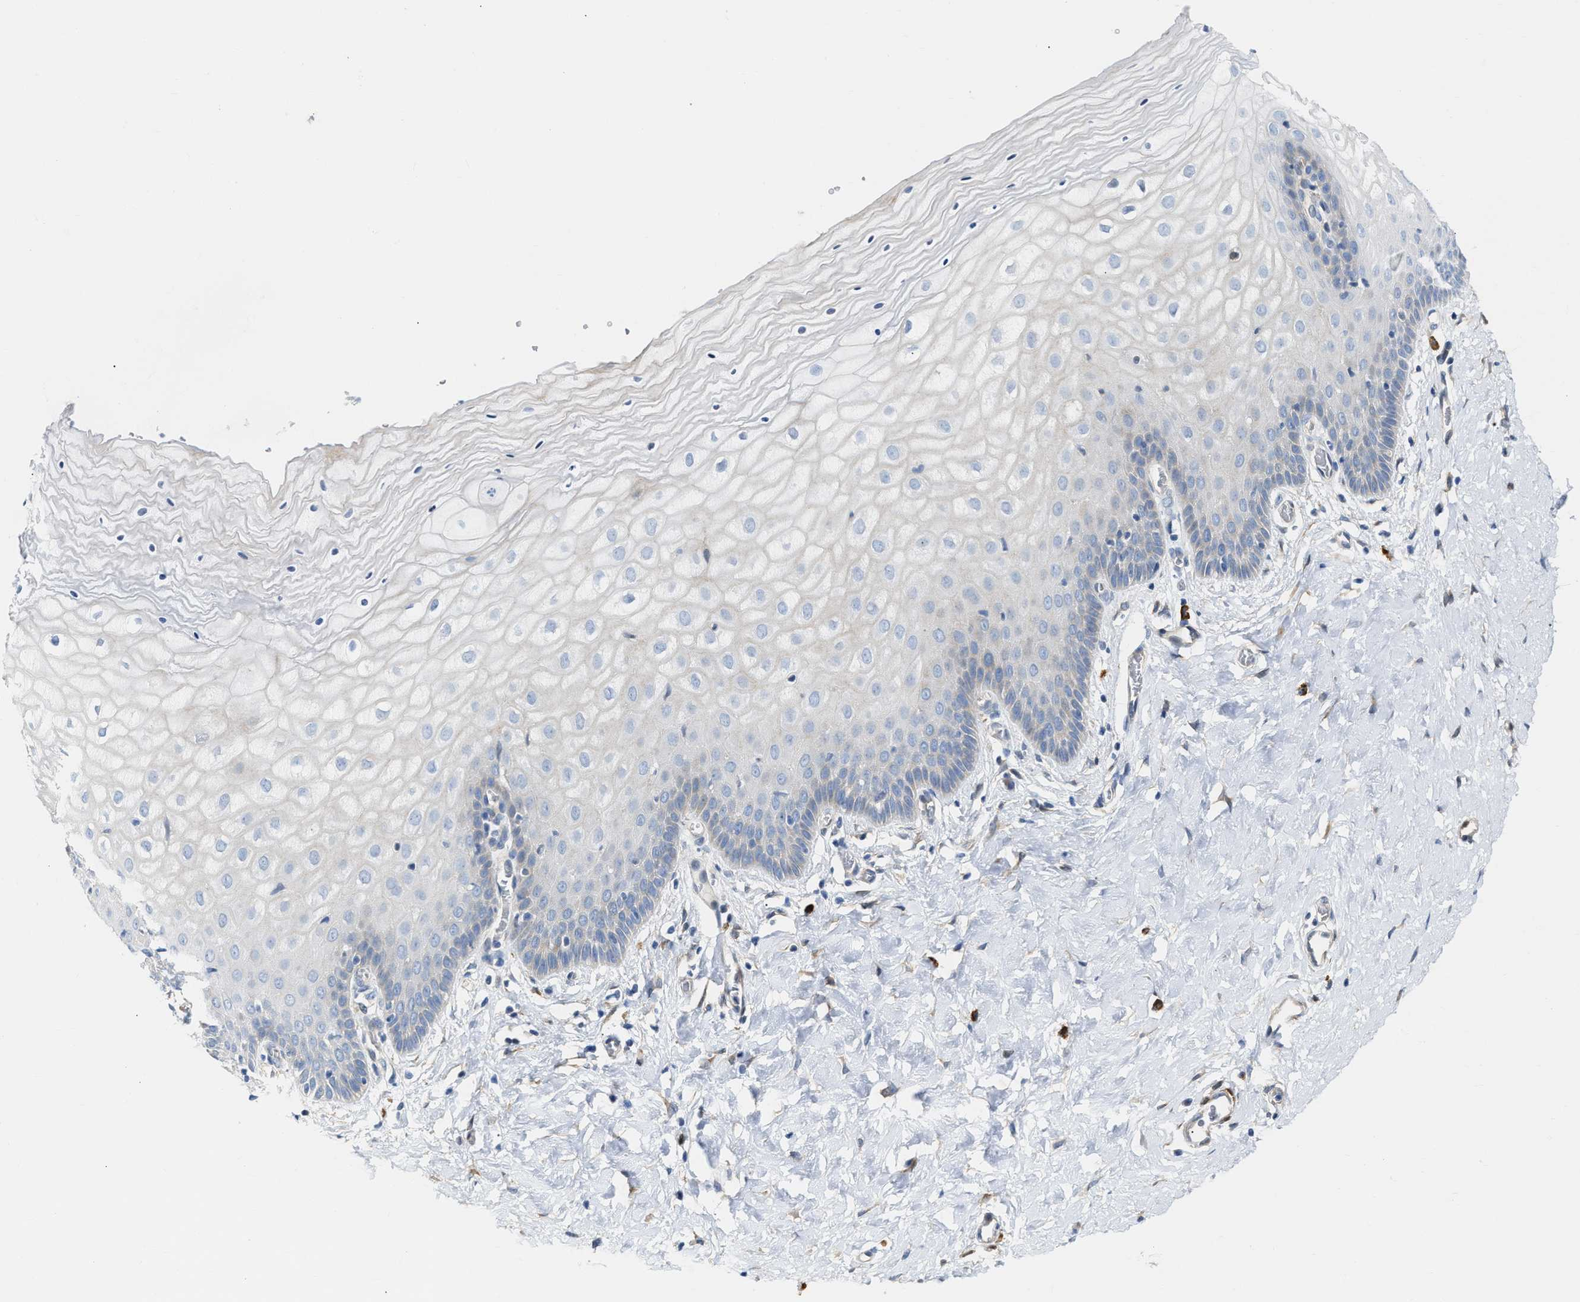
{"staining": {"intensity": "weak", "quantity": "<25%", "location": "cytoplasmic/membranous"}, "tissue": "cervix", "cell_type": "Glandular cells", "image_type": "normal", "snomed": [{"axis": "morphology", "description": "Normal tissue, NOS"}, {"axis": "topography", "description": "Cervix"}], "caption": "A high-resolution photomicrograph shows immunohistochemistry staining of benign cervix, which reveals no significant positivity in glandular cells. The staining was performed using DAB (3,3'-diaminobenzidine) to visualize the protein expression in brown, while the nuclei were stained in blue with hematoxylin (Magnification: 20x).", "gene": "FHL1", "patient": {"sex": "female", "age": 55}}